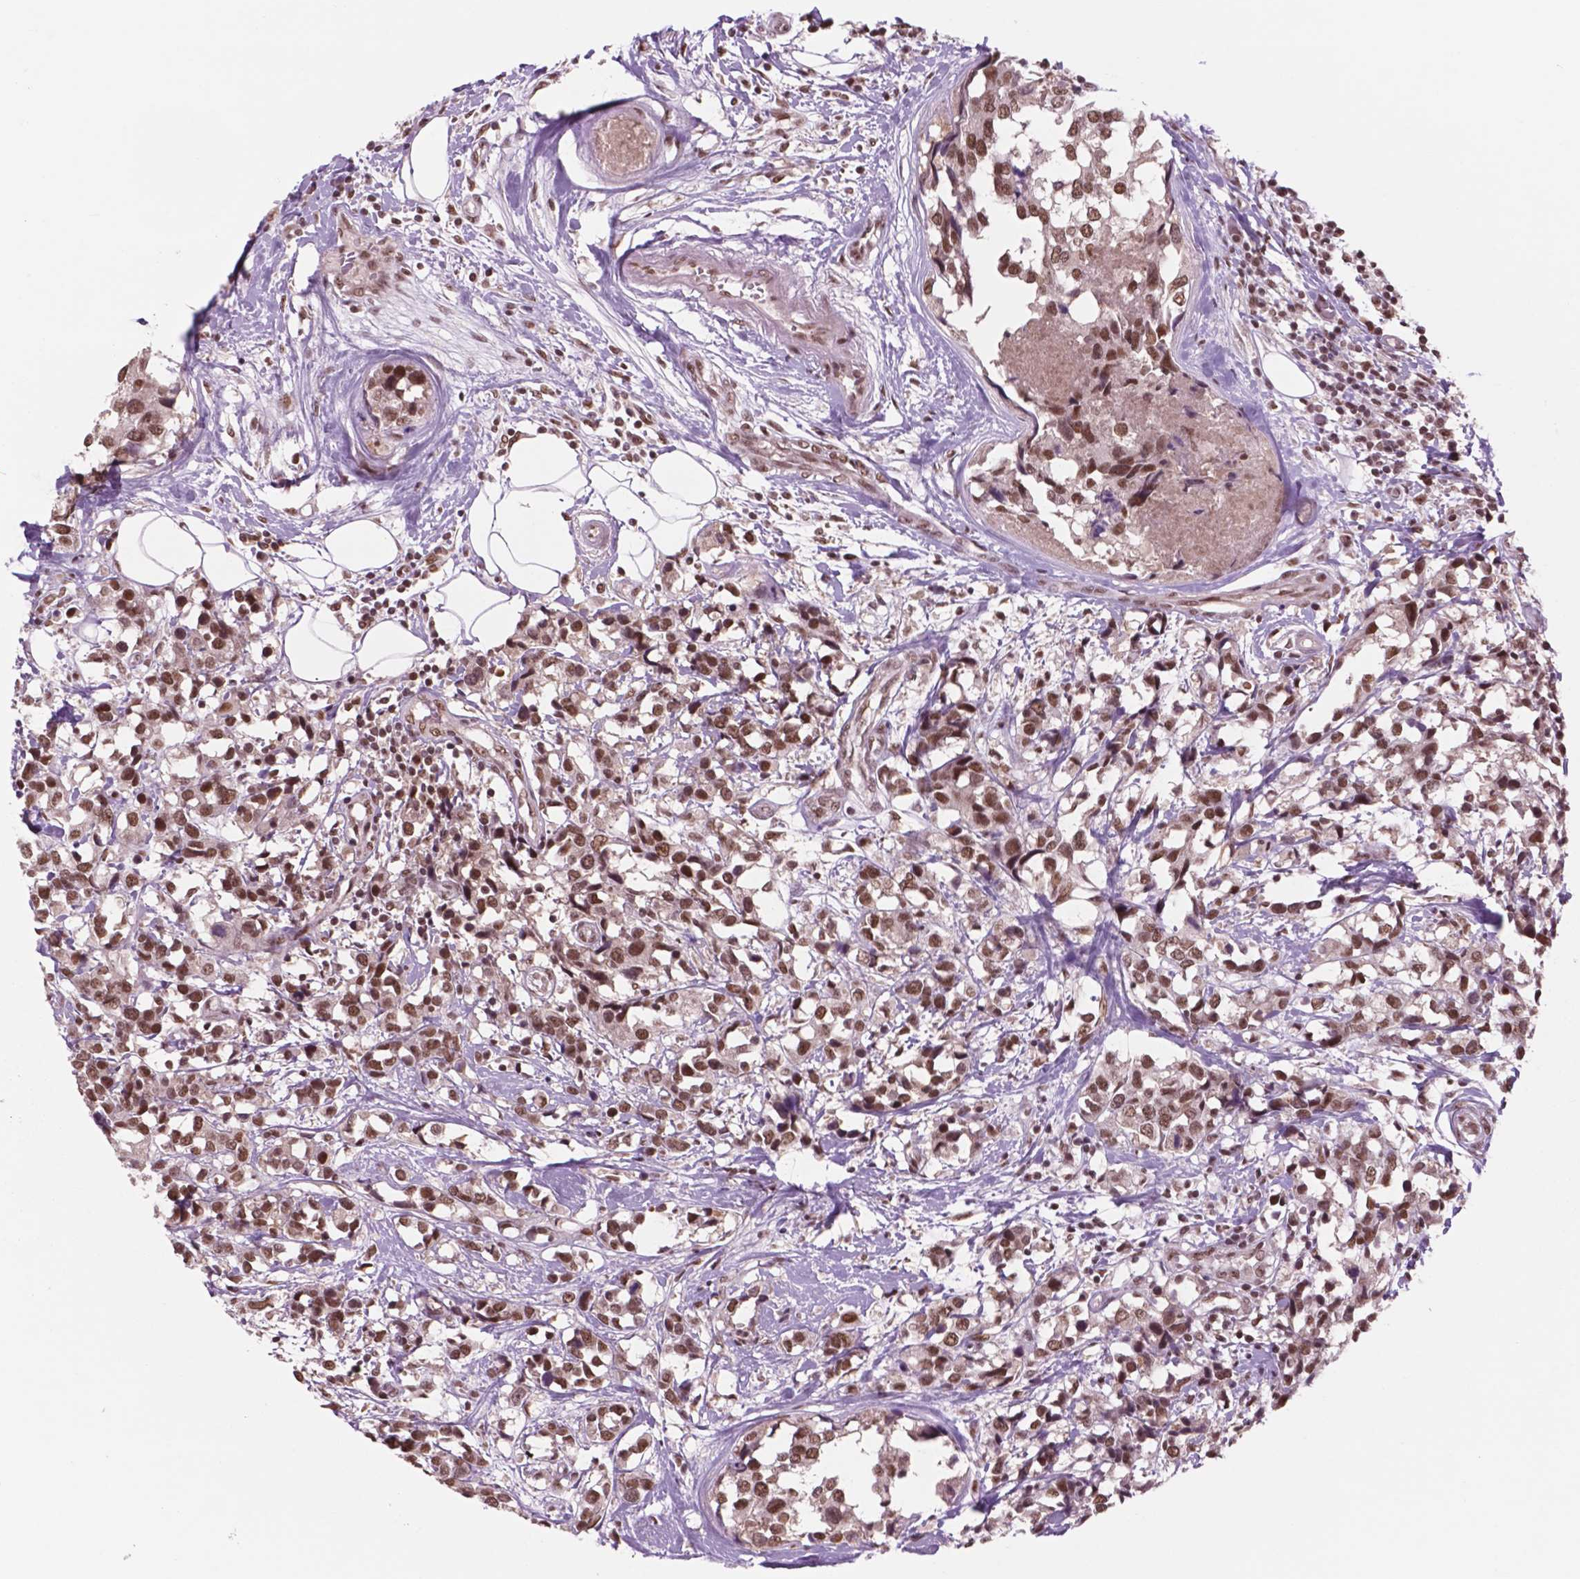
{"staining": {"intensity": "moderate", "quantity": ">75%", "location": "nuclear"}, "tissue": "breast cancer", "cell_type": "Tumor cells", "image_type": "cancer", "snomed": [{"axis": "morphology", "description": "Lobular carcinoma"}, {"axis": "topography", "description": "Breast"}], "caption": "IHC staining of lobular carcinoma (breast), which displays medium levels of moderate nuclear expression in approximately >75% of tumor cells indicating moderate nuclear protein expression. The staining was performed using DAB (3,3'-diaminobenzidine) (brown) for protein detection and nuclei were counterstained in hematoxylin (blue).", "gene": "POLR2E", "patient": {"sex": "female", "age": 59}}